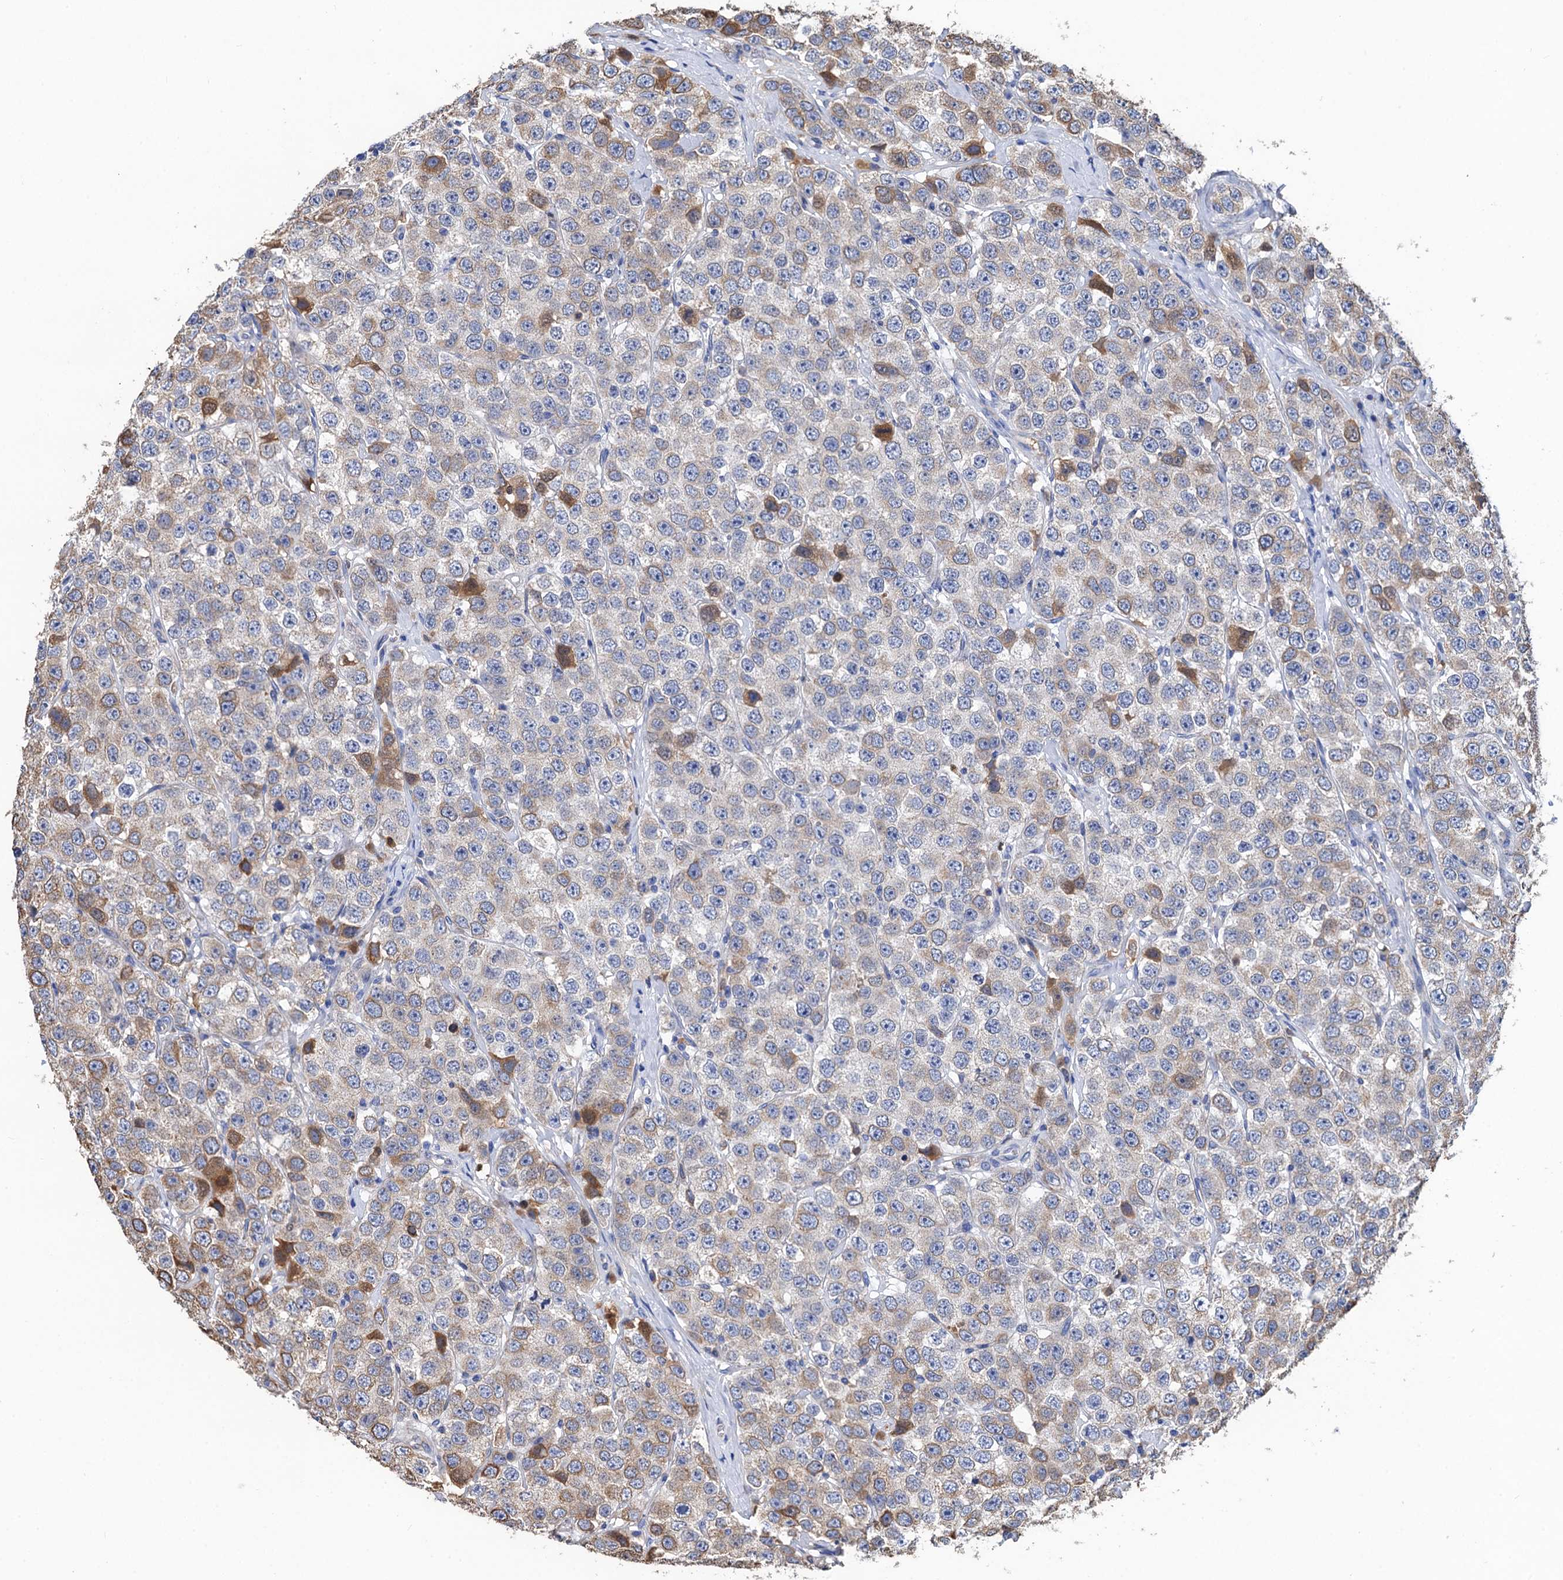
{"staining": {"intensity": "moderate", "quantity": "<25%", "location": "cytoplasmic/membranous"}, "tissue": "testis cancer", "cell_type": "Tumor cells", "image_type": "cancer", "snomed": [{"axis": "morphology", "description": "Seminoma, NOS"}, {"axis": "topography", "description": "Testis"}], "caption": "Immunohistochemistry histopathology image of human seminoma (testis) stained for a protein (brown), which exhibits low levels of moderate cytoplasmic/membranous positivity in approximately <25% of tumor cells.", "gene": "CNNM1", "patient": {"sex": "male", "age": 28}}